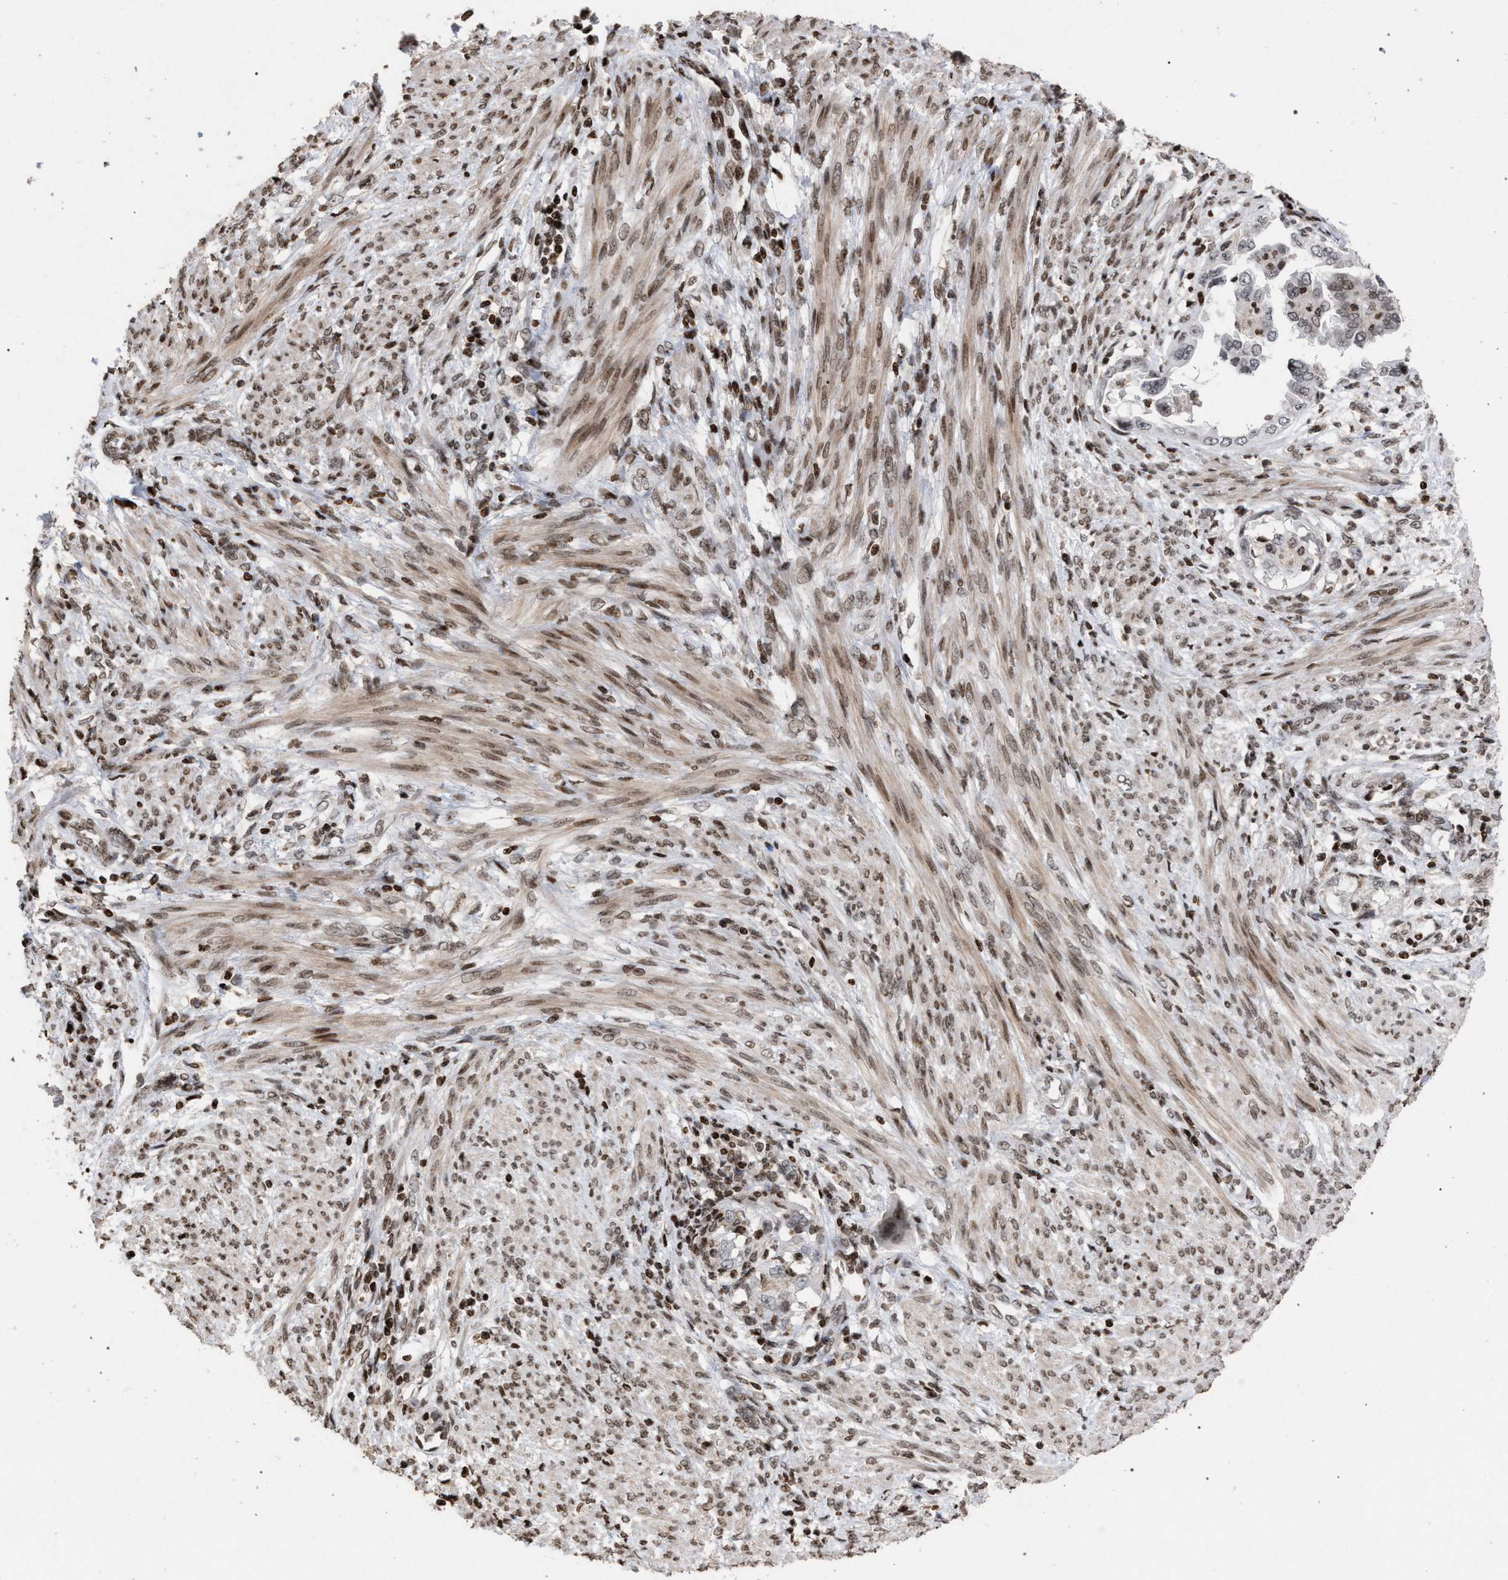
{"staining": {"intensity": "weak", "quantity": "25%-75%", "location": "nuclear"}, "tissue": "endometrial cancer", "cell_type": "Tumor cells", "image_type": "cancer", "snomed": [{"axis": "morphology", "description": "Adenocarcinoma, NOS"}, {"axis": "topography", "description": "Endometrium"}], "caption": "This image demonstrates immunohistochemistry (IHC) staining of endometrial cancer, with low weak nuclear positivity in about 25%-75% of tumor cells.", "gene": "FOXD3", "patient": {"sex": "female", "age": 85}}